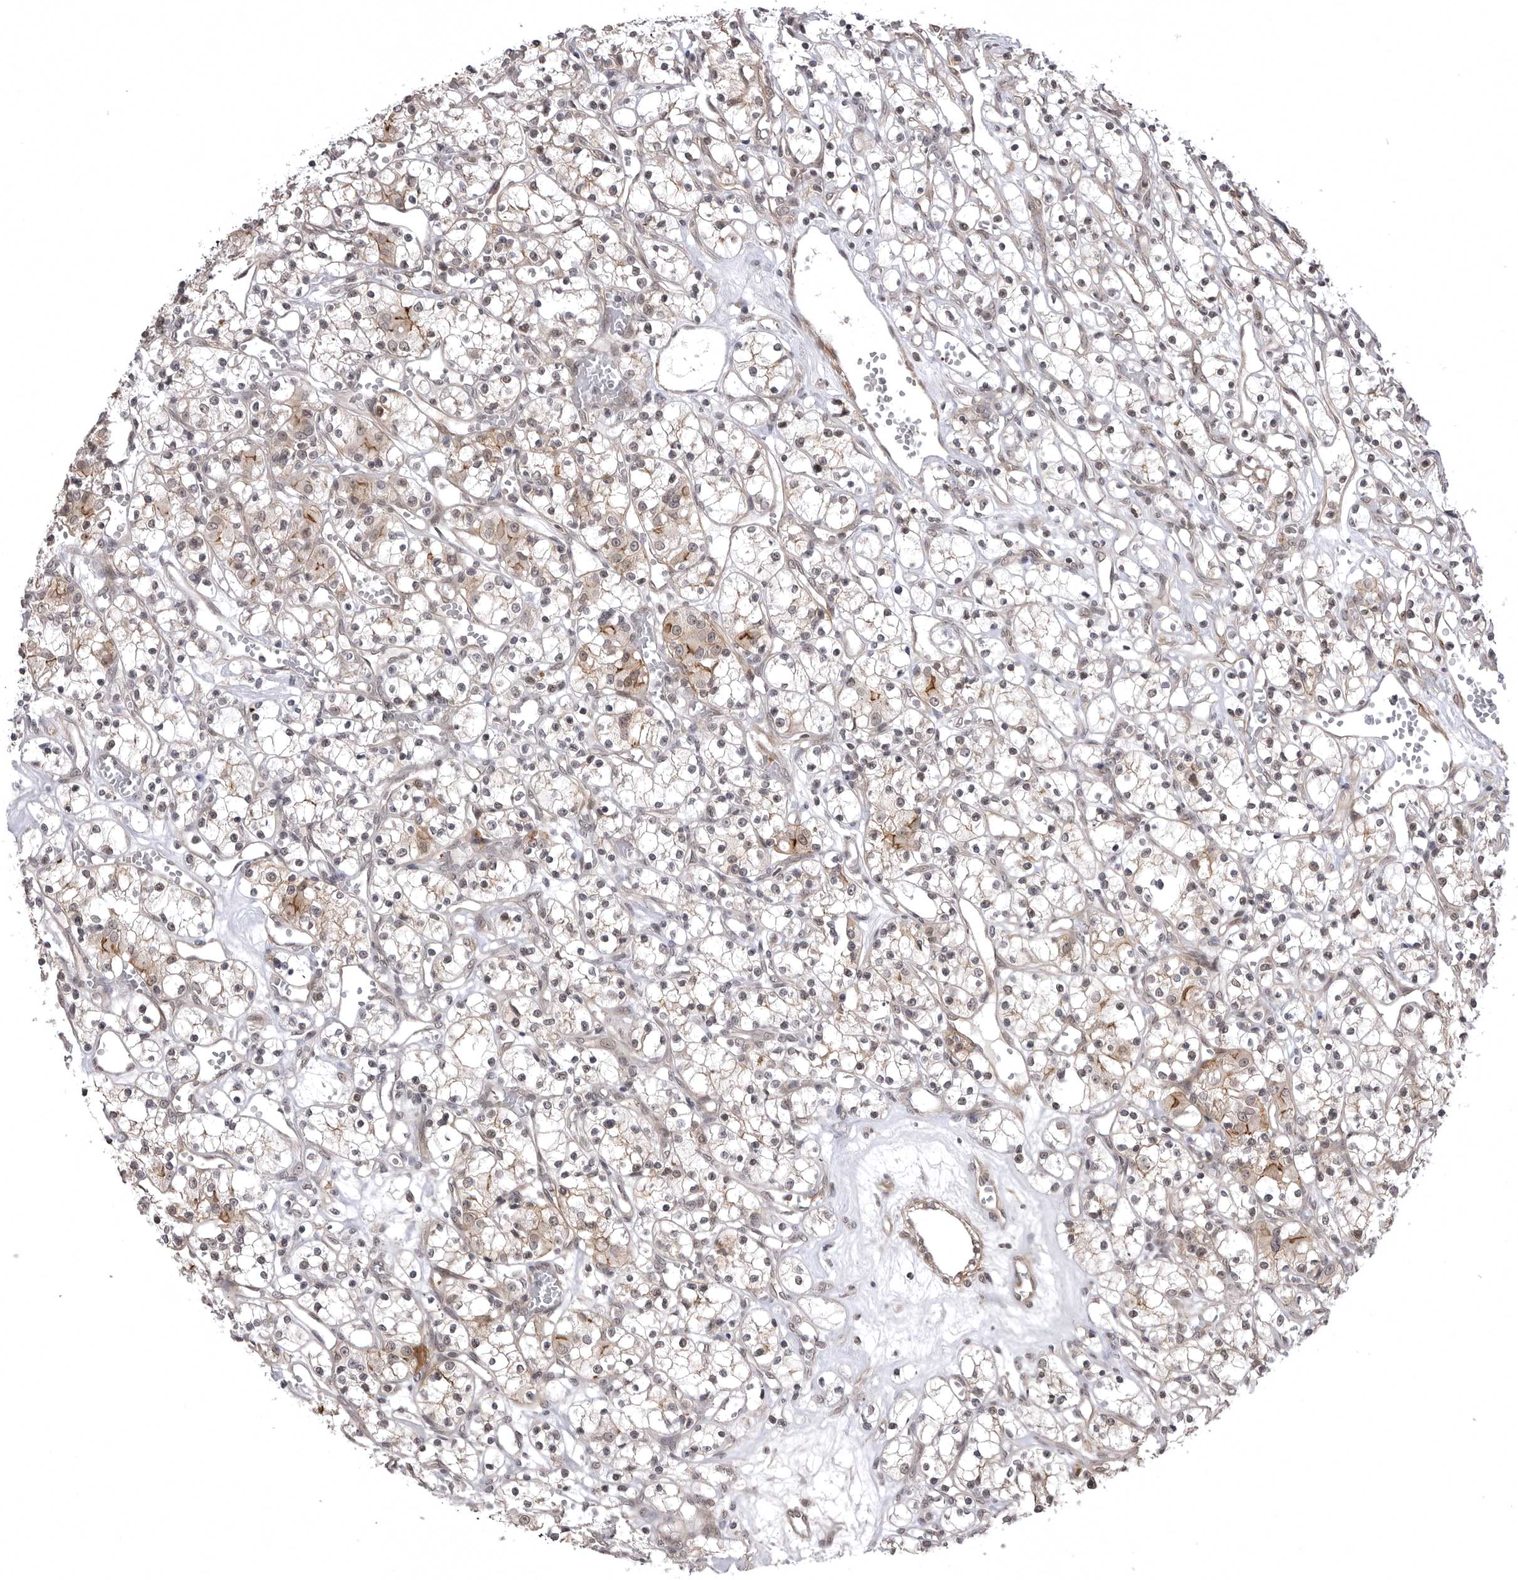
{"staining": {"intensity": "weak", "quantity": "<25%", "location": "nuclear"}, "tissue": "renal cancer", "cell_type": "Tumor cells", "image_type": "cancer", "snomed": [{"axis": "morphology", "description": "Adenocarcinoma, NOS"}, {"axis": "topography", "description": "Kidney"}], "caption": "A histopathology image of human renal cancer is negative for staining in tumor cells.", "gene": "SORBS1", "patient": {"sex": "female", "age": 59}}